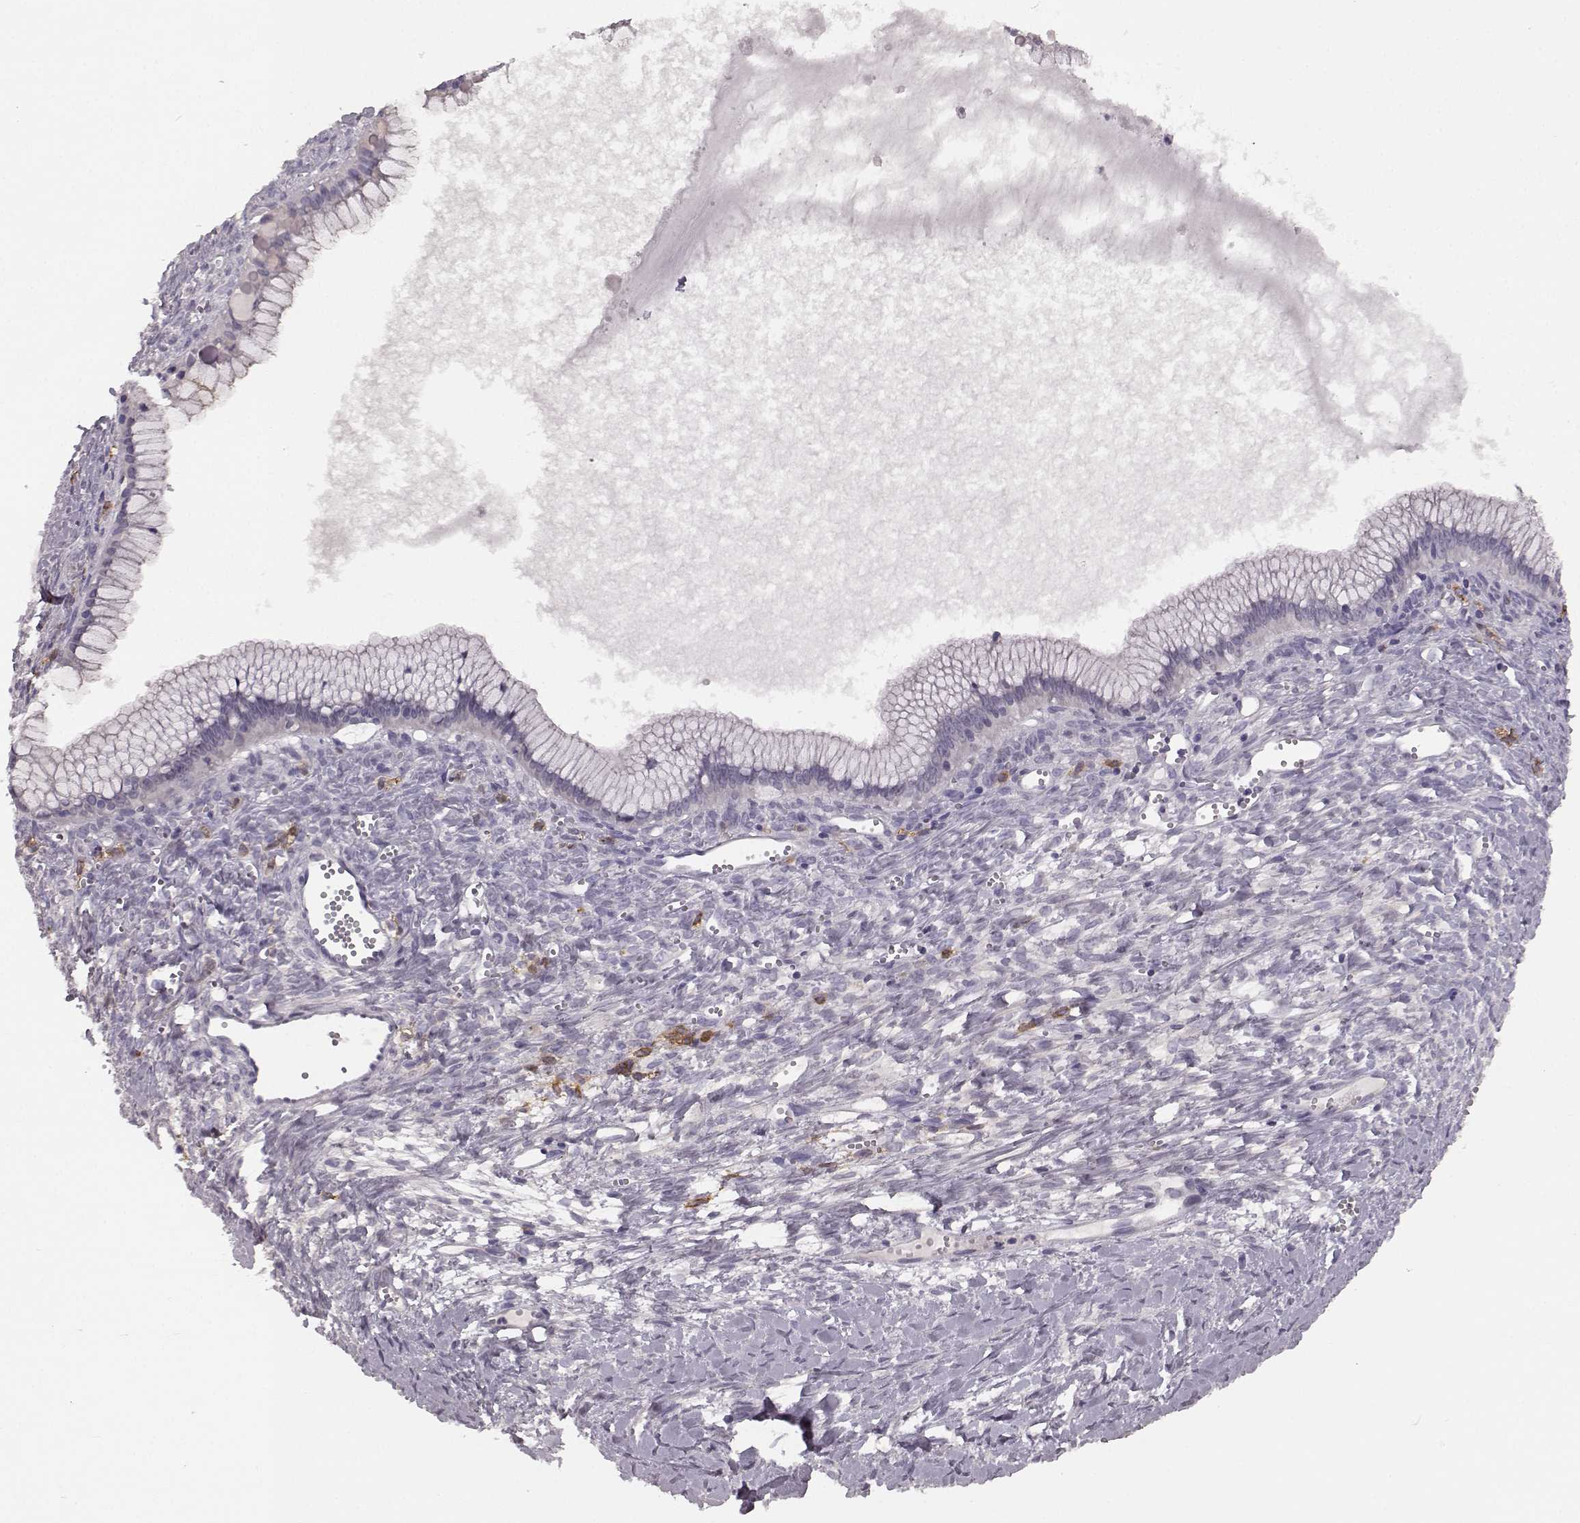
{"staining": {"intensity": "negative", "quantity": "none", "location": "none"}, "tissue": "ovarian cancer", "cell_type": "Tumor cells", "image_type": "cancer", "snomed": [{"axis": "morphology", "description": "Cystadenocarcinoma, mucinous, NOS"}, {"axis": "topography", "description": "Ovary"}], "caption": "Tumor cells are negative for brown protein staining in ovarian mucinous cystadenocarcinoma. (DAB immunohistochemistry (IHC), high magnification).", "gene": "GHR", "patient": {"sex": "female", "age": 41}}